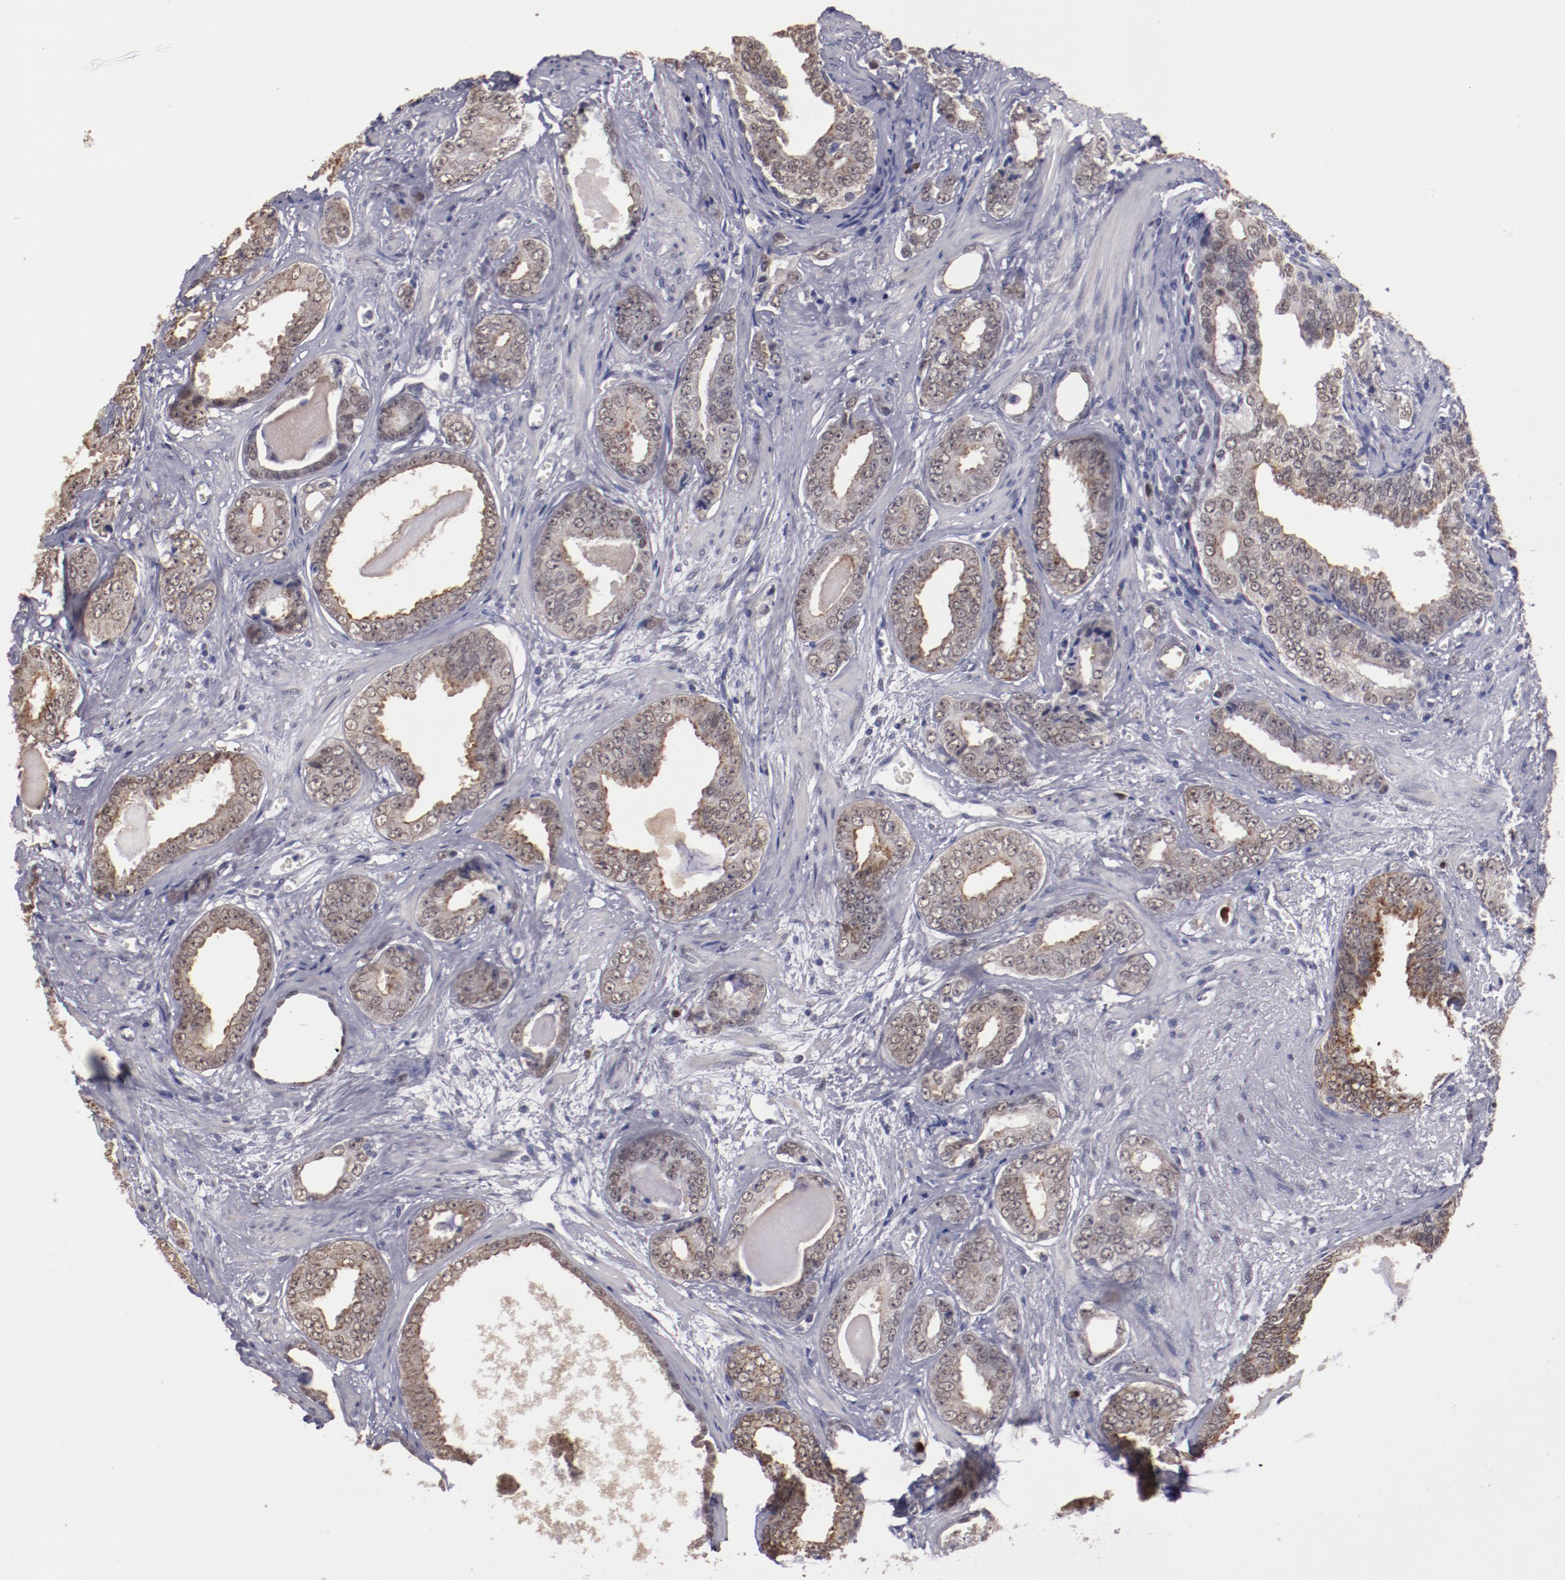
{"staining": {"intensity": "weak", "quantity": "25%-75%", "location": "cytoplasmic/membranous"}, "tissue": "prostate cancer", "cell_type": "Tumor cells", "image_type": "cancer", "snomed": [{"axis": "morphology", "description": "Adenocarcinoma, Medium grade"}, {"axis": "topography", "description": "Prostate"}], "caption": "A histopathology image of prostate cancer stained for a protein displays weak cytoplasmic/membranous brown staining in tumor cells.", "gene": "IRF4", "patient": {"sex": "male", "age": 79}}